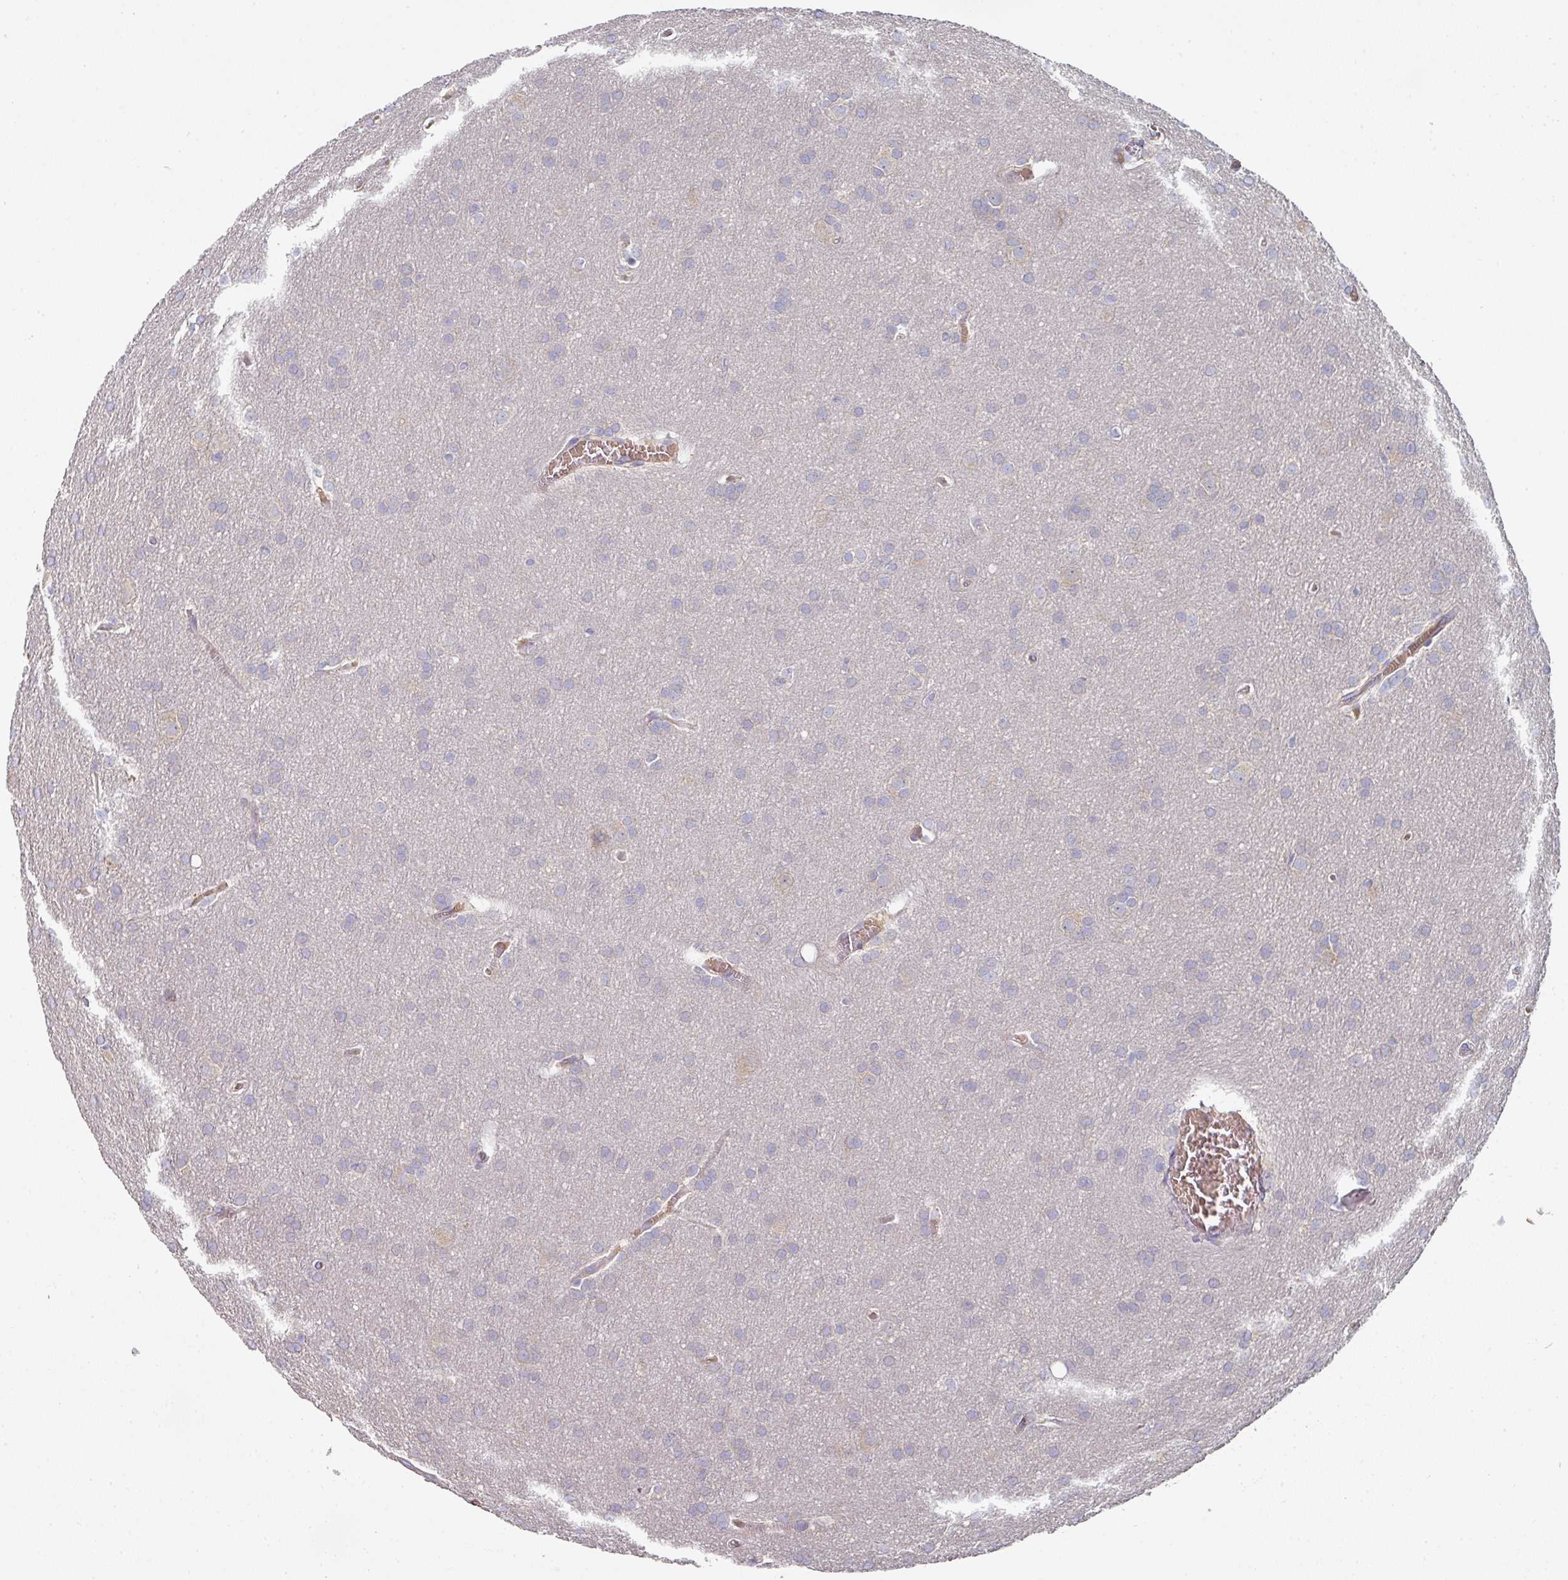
{"staining": {"intensity": "negative", "quantity": "none", "location": "none"}, "tissue": "glioma", "cell_type": "Tumor cells", "image_type": "cancer", "snomed": [{"axis": "morphology", "description": "Glioma, malignant, Low grade"}, {"axis": "topography", "description": "Brain"}], "caption": "An immunohistochemistry photomicrograph of malignant glioma (low-grade) is shown. There is no staining in tumor cells of malignant glioma (low-grade).", "gene": "PYROXD2", "patient": {"sex": "female", "age": 32}}